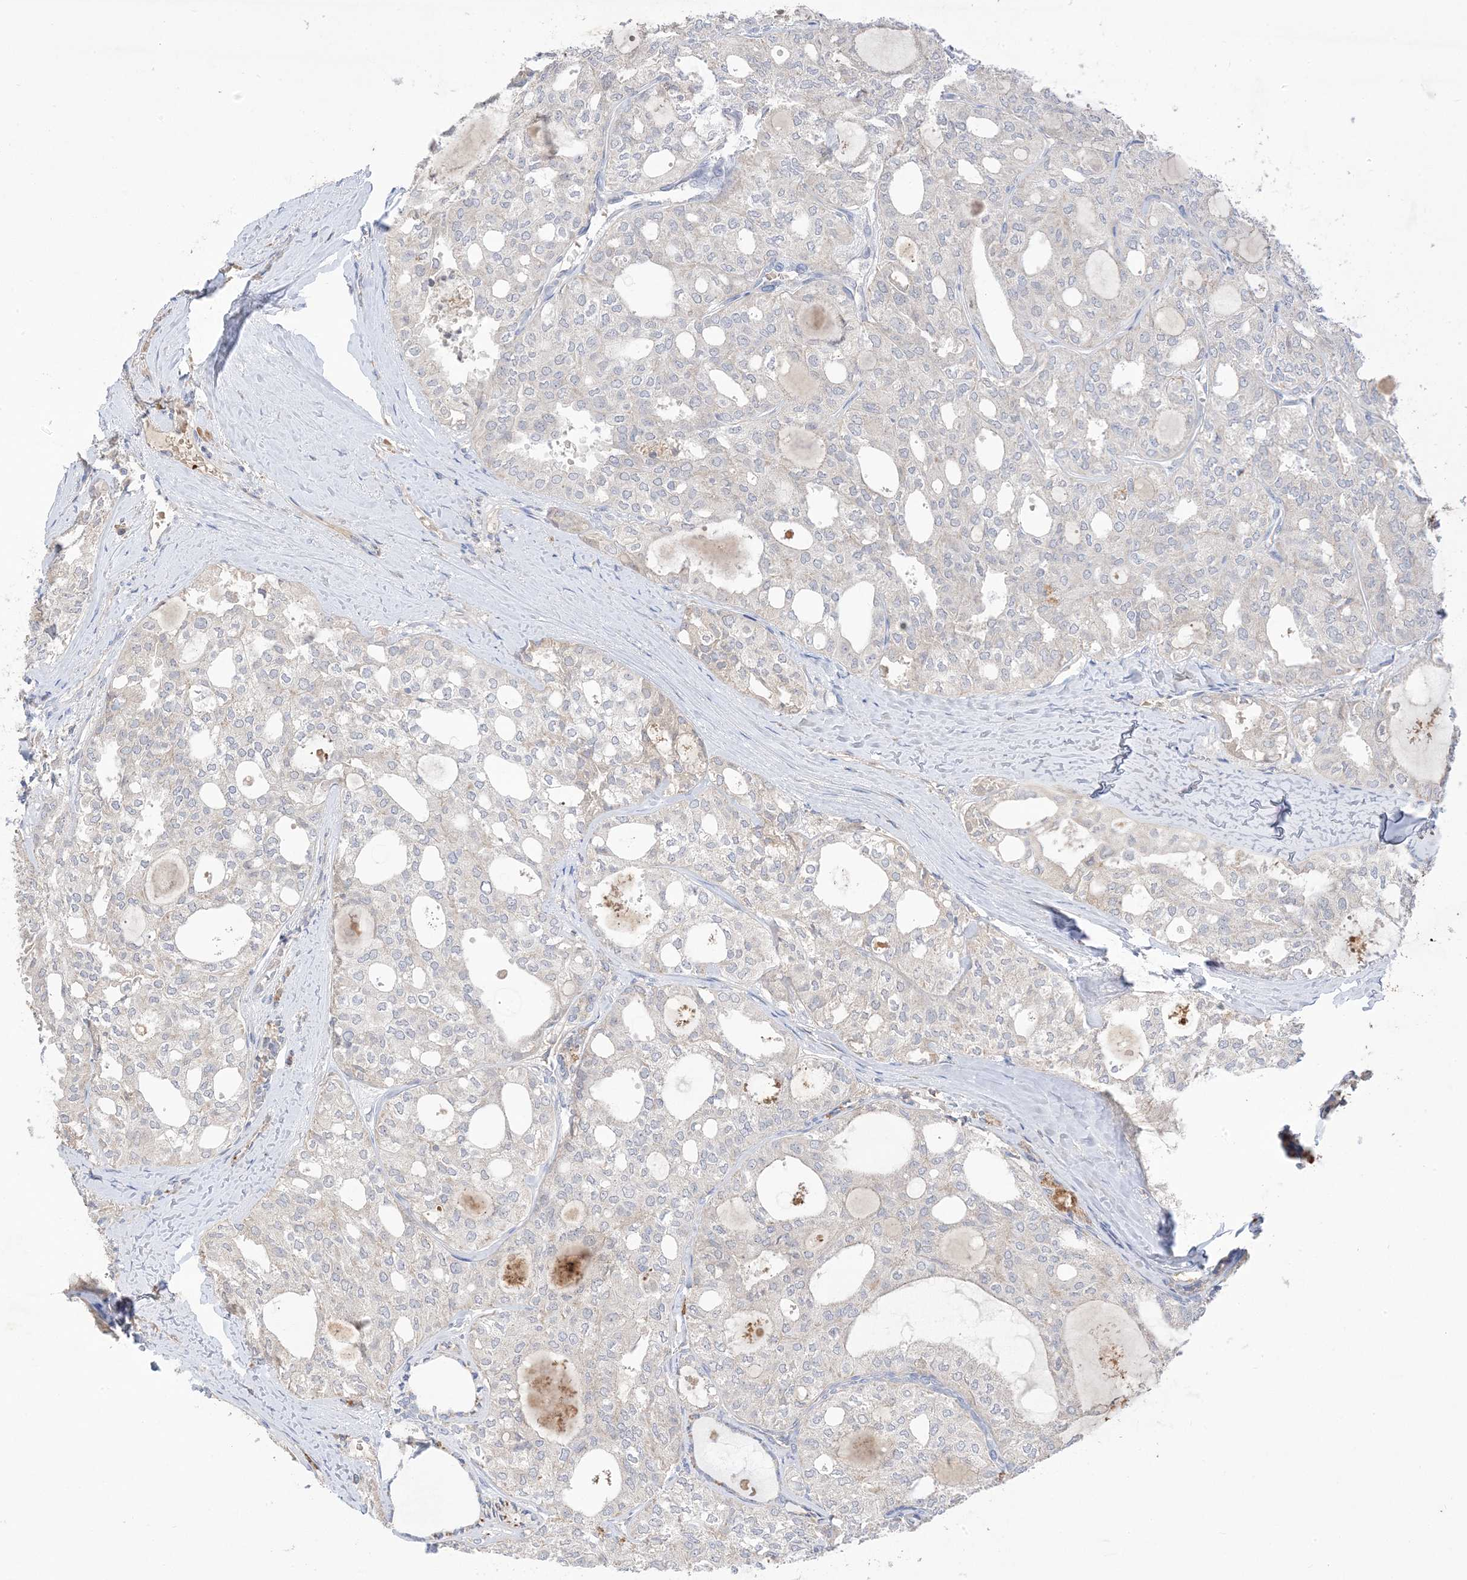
{"staining": {"intensity": "negative", "quantity": "none", "location": "none"}, "tissue": "thyroid cancer", "cell_type": "Tumor cells", "image_type": "cancer", "snomed": [{"axis": "morphology", "description": "Follicular adenoma carcinoma, NOS"}, {"axis": "topography", "description": "Thyroid gland"}], "caption": "There is no significant staining in tumor cells of follicular adenoma carcinoma (thyroid).", "gene": "DPP9", "patient": {"sex": "male", "age": 75}}